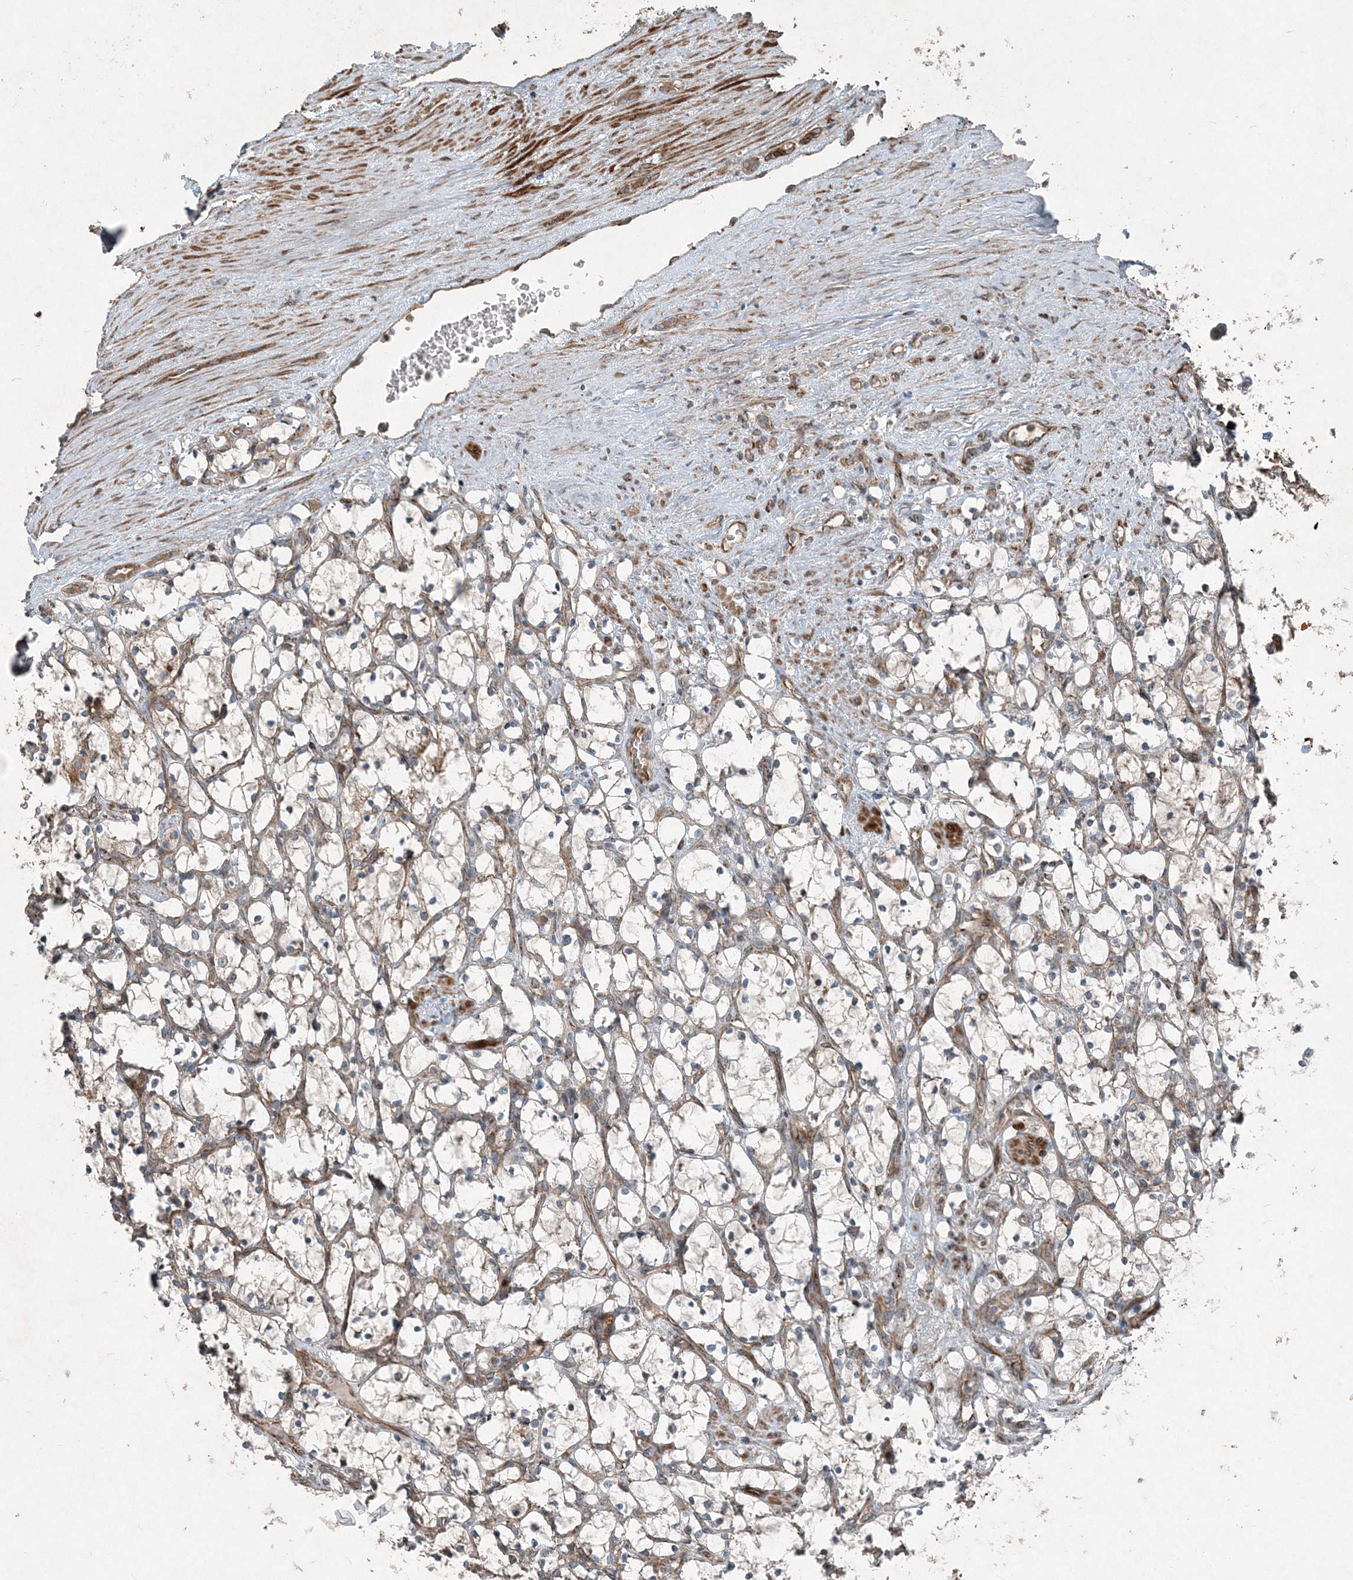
{"staining": {"intensity": "negative", "quantity": "none", "location": "none"}, "tissue": "renal cancer", "cell_type": "Tumor cells", "image_type": "cancer", "snomed": [{"axis": "morphology", "description": "Adenocarcinoma, NOS"}, {"axis": "topography", "description": "Kidney"}], "caption": "An image of human renal cancer (adenocarcinoma) is negative for staining in tumor cells. (DAB (3,3'-diaminobenzidine) immunohistochemistry (IHC) visualized using brightfield microscopy, high magnification).", "gene": "INTU", "patient": {"sex": "female", "age": 69}}